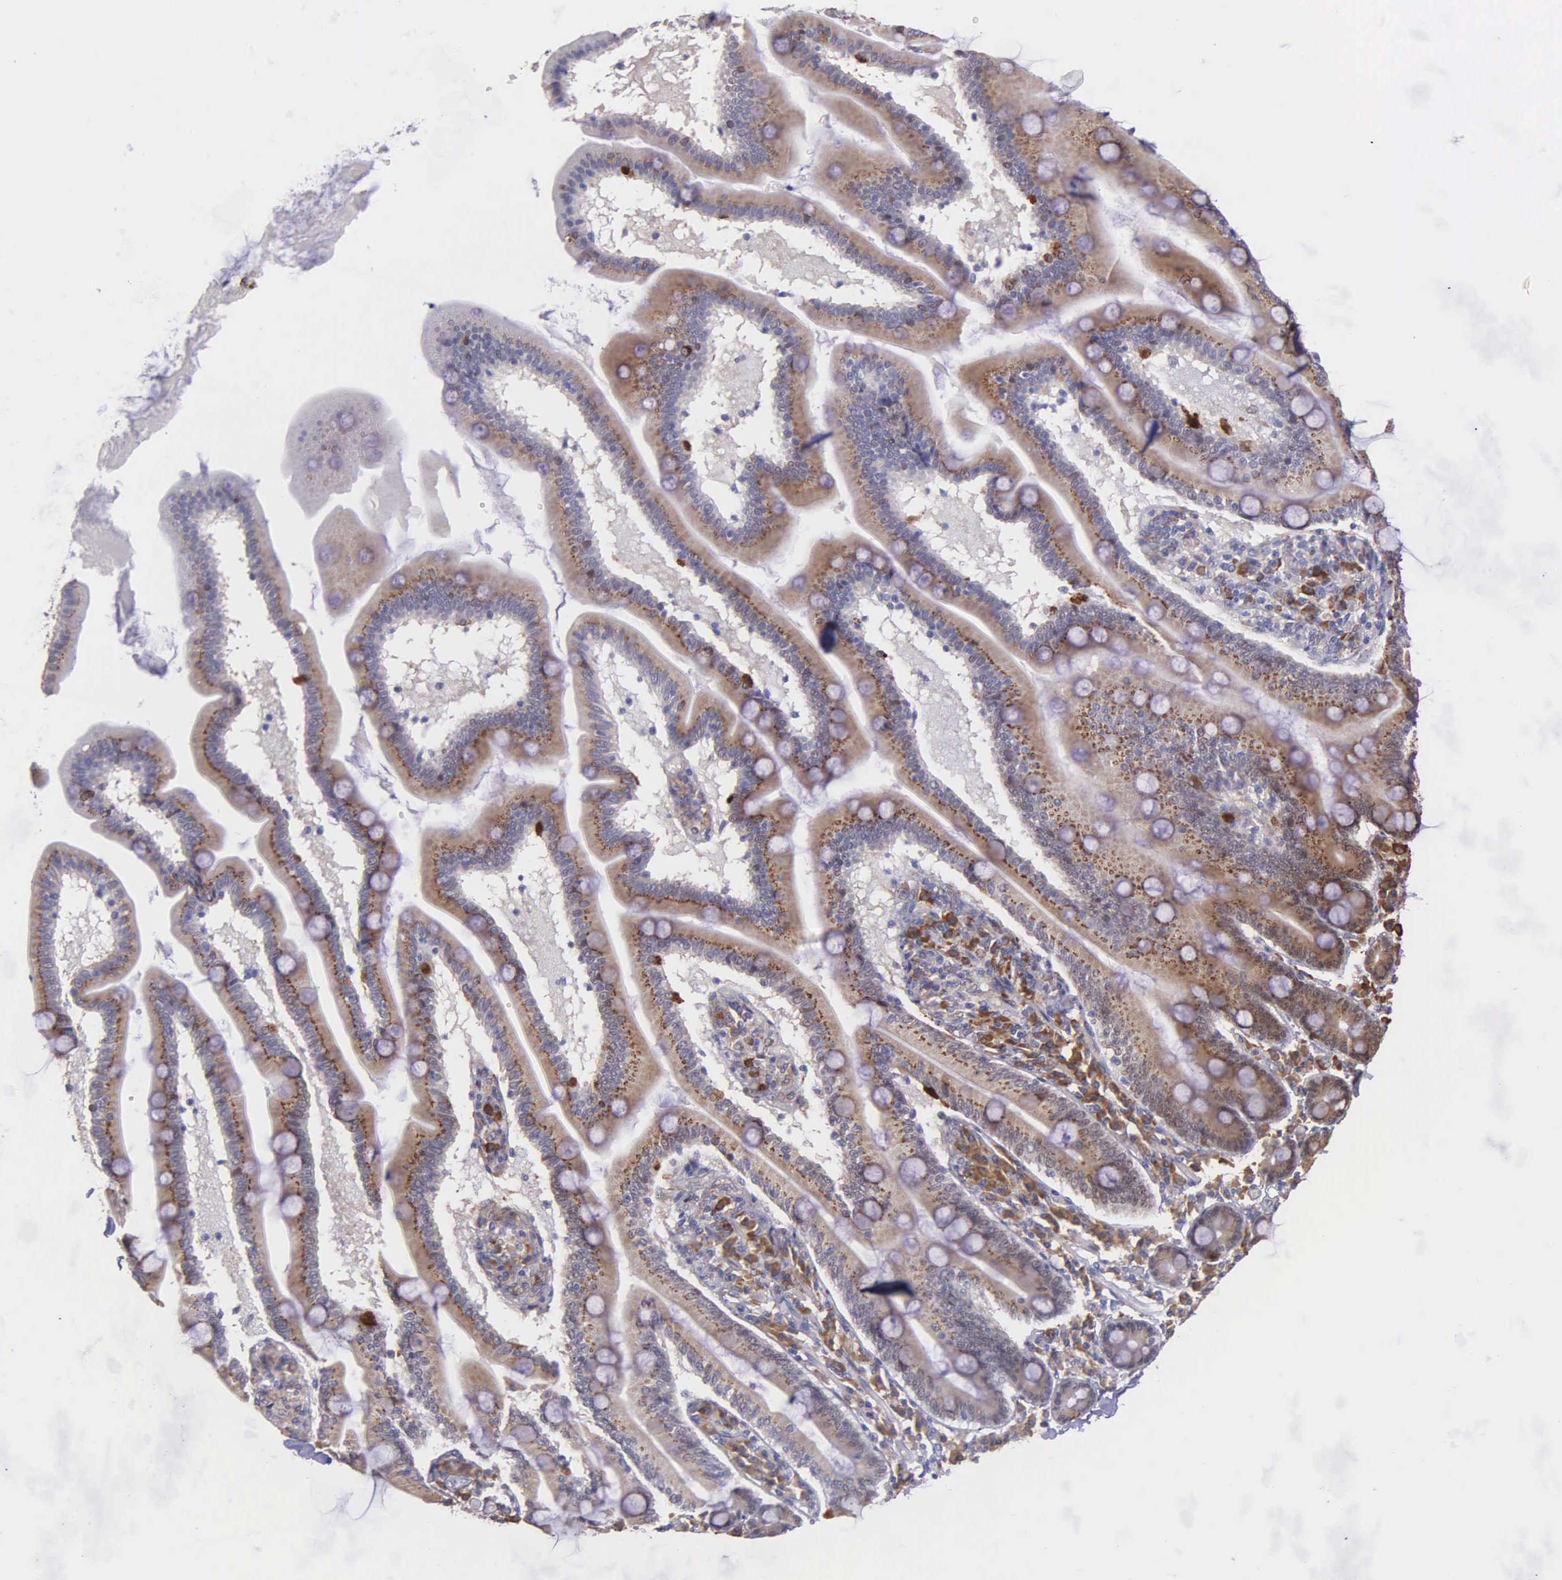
{"staining": {"intensity": "negative", "quantity": "none", "location": "none"}, "tissue": "adipose tissue", "cell_type": "Adipocytes", "image_type": "normal", "snomed": [{"axis": "morphology", "description": "Normal tissue, NOS"}, {"axis": "topography", "description": "Duodenum"}], "caption": "Immunohistochemistry photomicrograph of unremarkable adipose tissue stained for a protein (brown), which displays no staining in adipocytes. (Brightfield microscopy of DAB (3,3'-diaminobenzidine) immunohistochemistry at high magnification).", "gene": "ZC3H12B", "patient": {"sex": "male", "age": 63}}